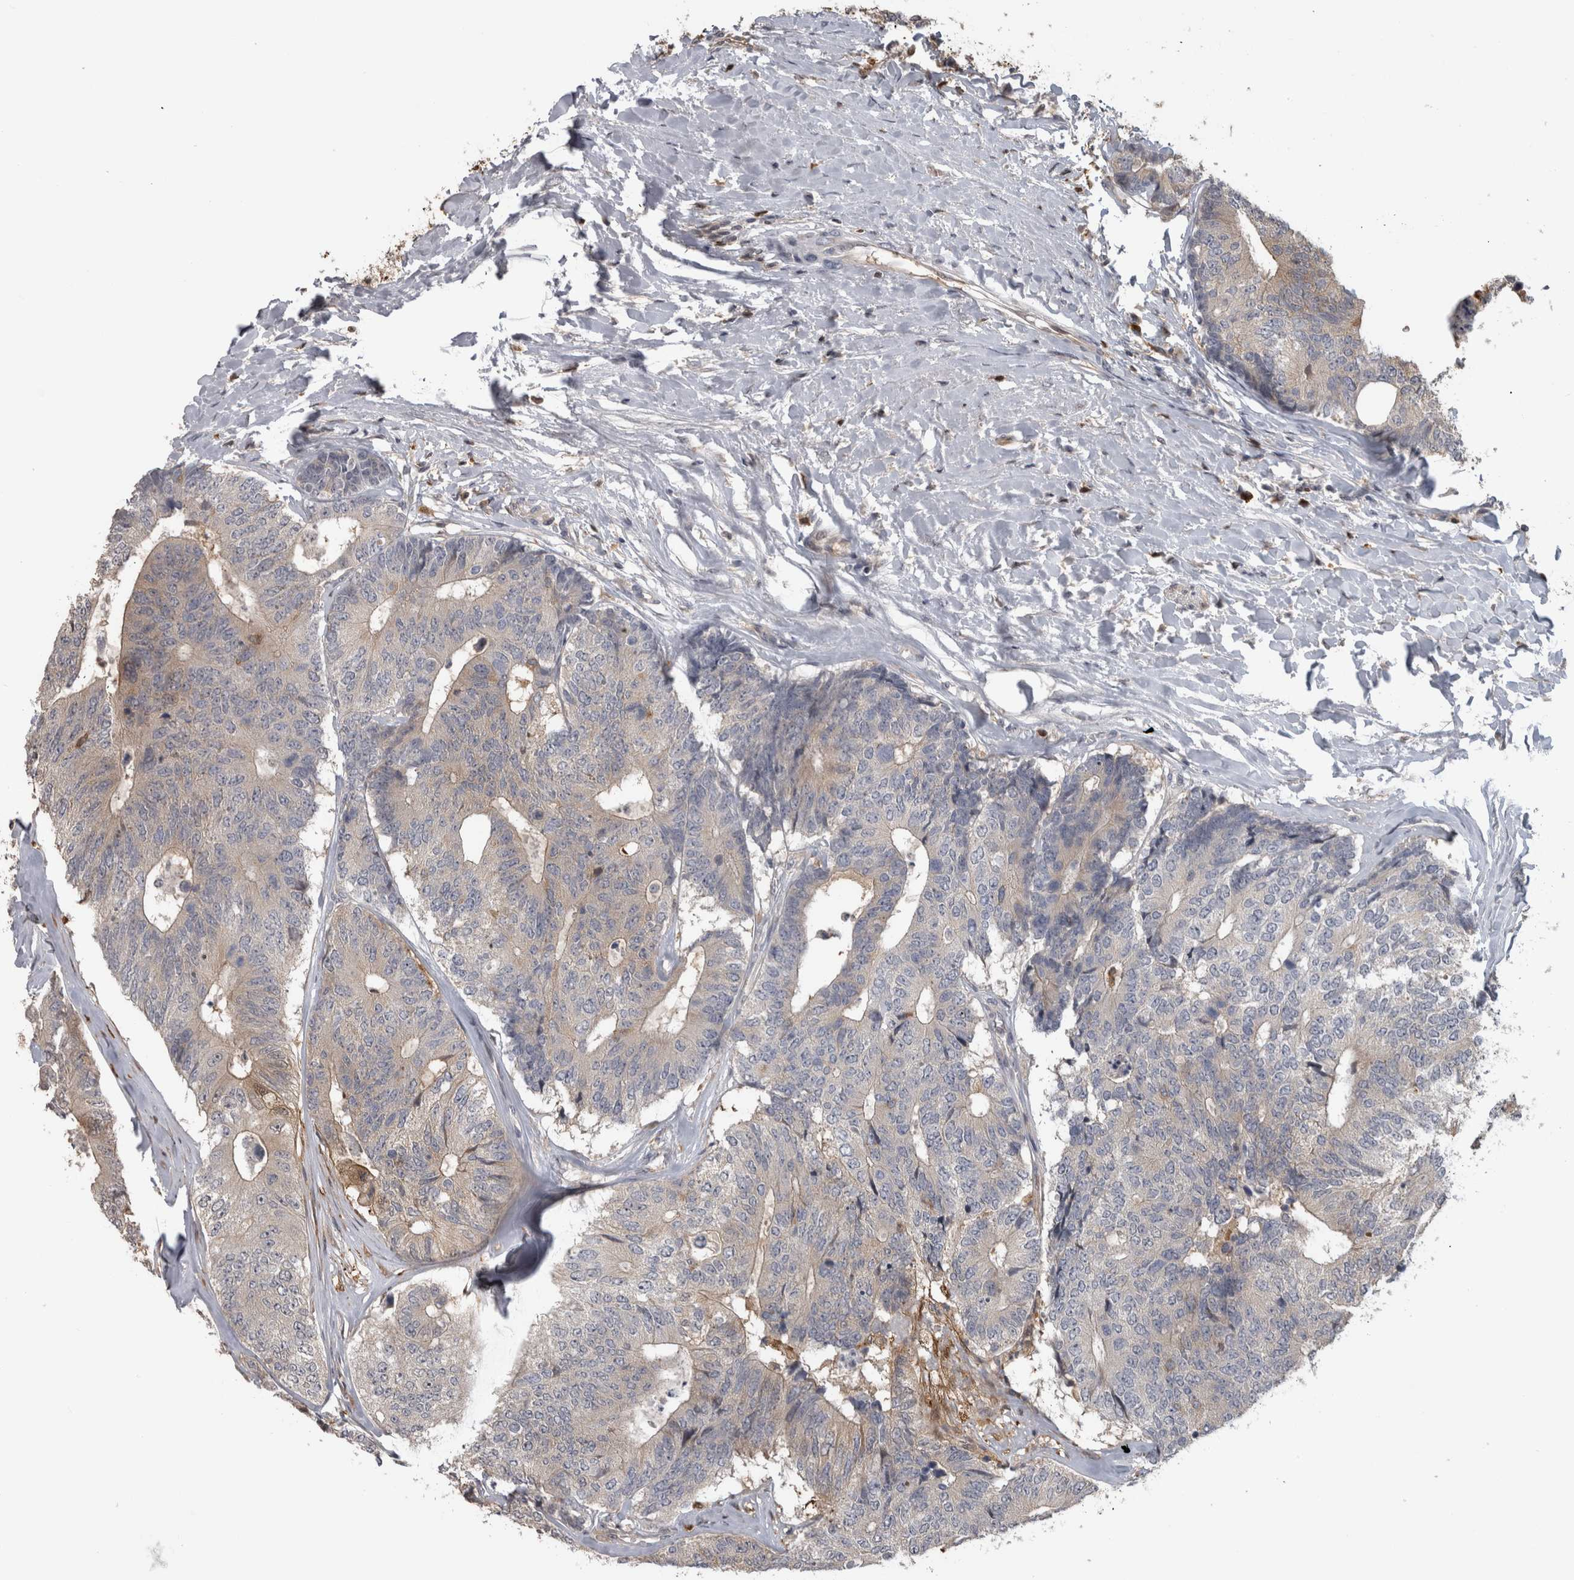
{"staining": {"intensity": "weak", "quantity": "<25%", "location": "cytoplasmic/membranous"}, "tissue": "colorectal cancer", "cell_type": "Tumor cells", "image_type": "cancer", "snomed": [{"axis": "morphology", "description": "Adenocarcinoma, NOS"}, {"axis": "topography", "description": "Colon"}], "caption": "Immunohistochemistry (IHC) micrograph of neoplastic tissue: human colorectal adenocarcinoma stained with DAB (3,3'-diaminobenzidine) shows no significant protein positivity in tumor cells.", "gene": "USH1G", "patient": {"sex": "female", "age": 67}}